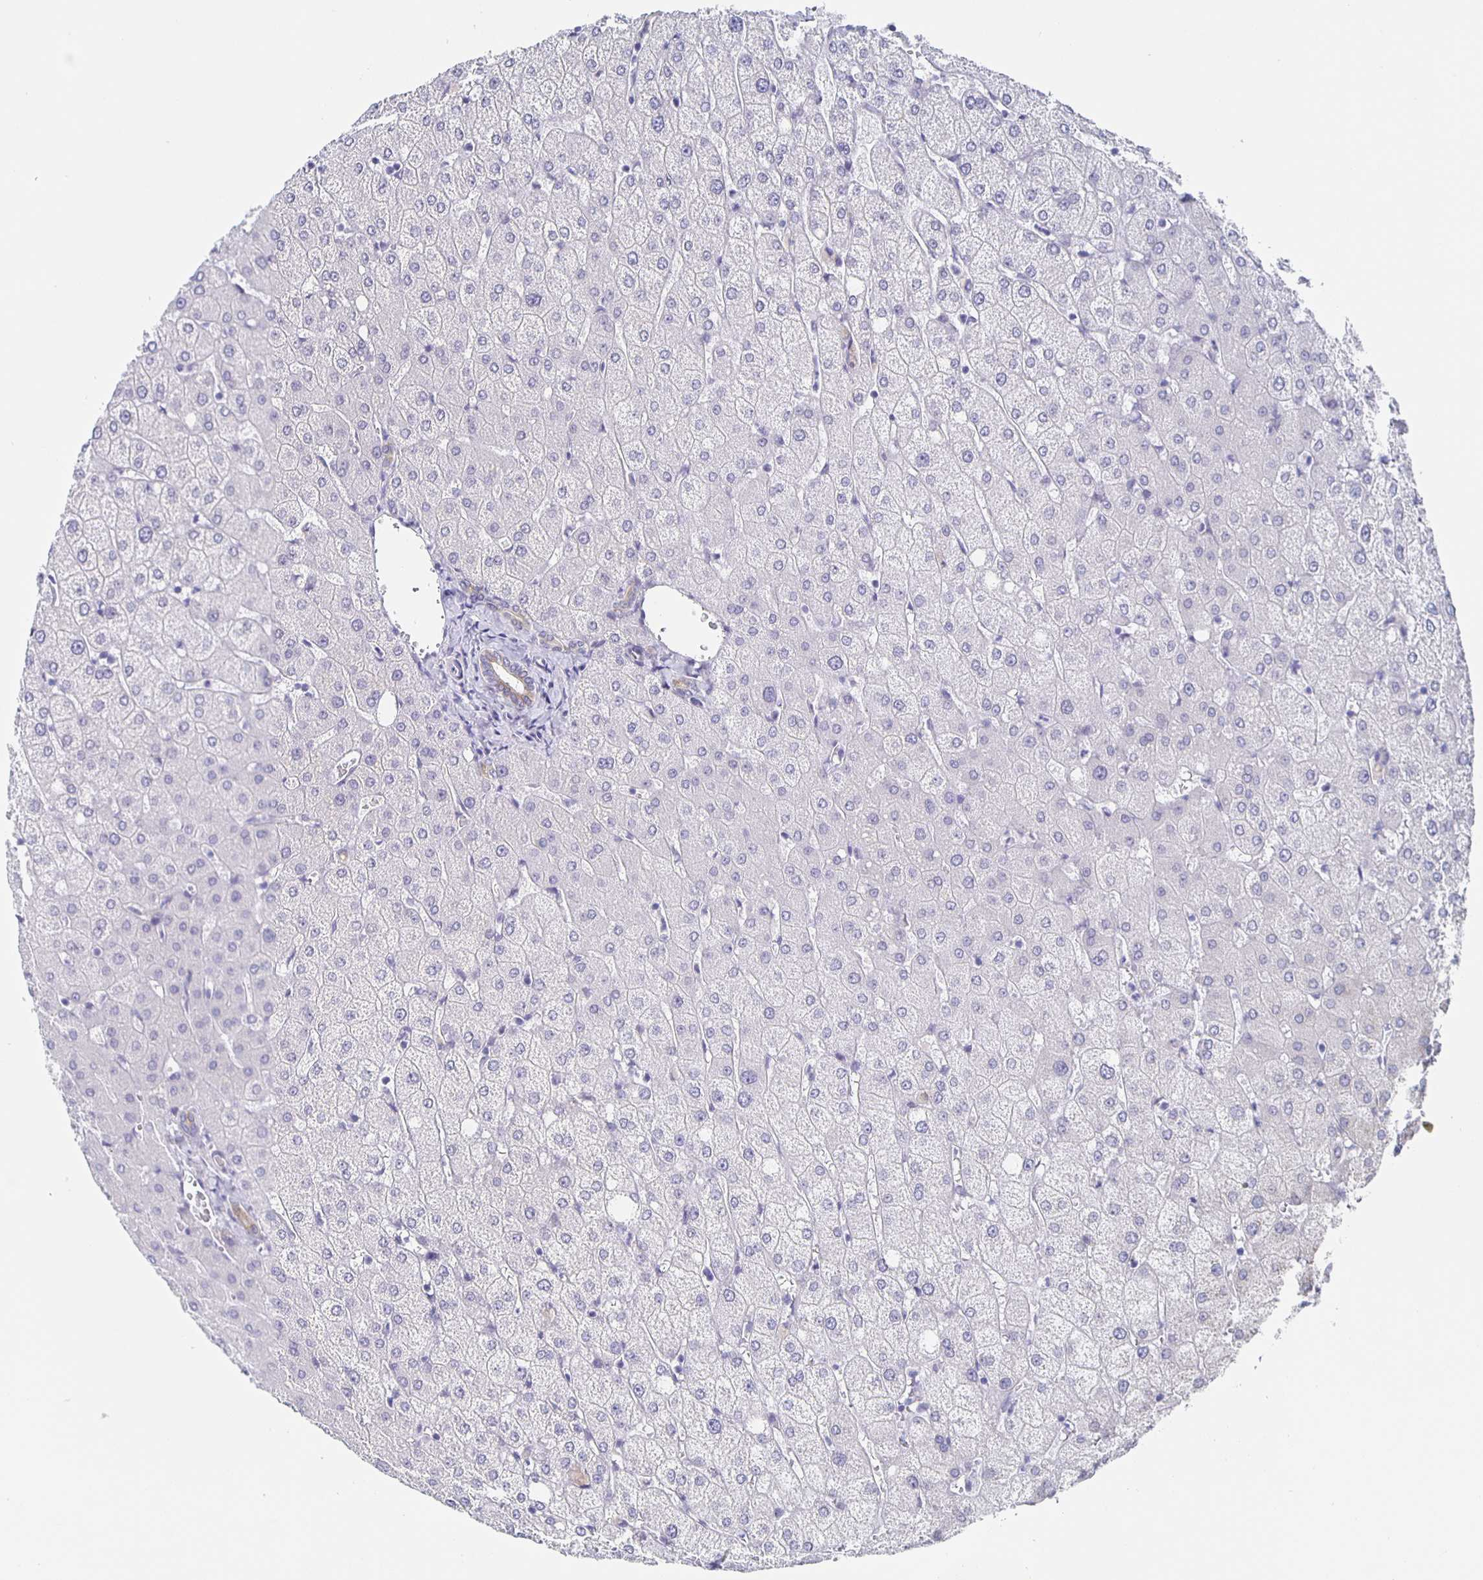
{"staining": {"intensity": "negative", "quantity": "none", "location": "none"}, "tissue": "liver", "cell_type": "Cholangiocytes", "image_type": "normal", "snomed": [{"axis": "morphology", "description": "Normal tissue, NOS"}, {"axis": "topography", "description": "Liver"}], "caption": "The immunohistochemistry (IHC) photomicrograph has no significant positivity in cholangiocytes of liver.", "gene": "CCDC17", "patient": {"sex": "female", "age": 54}}